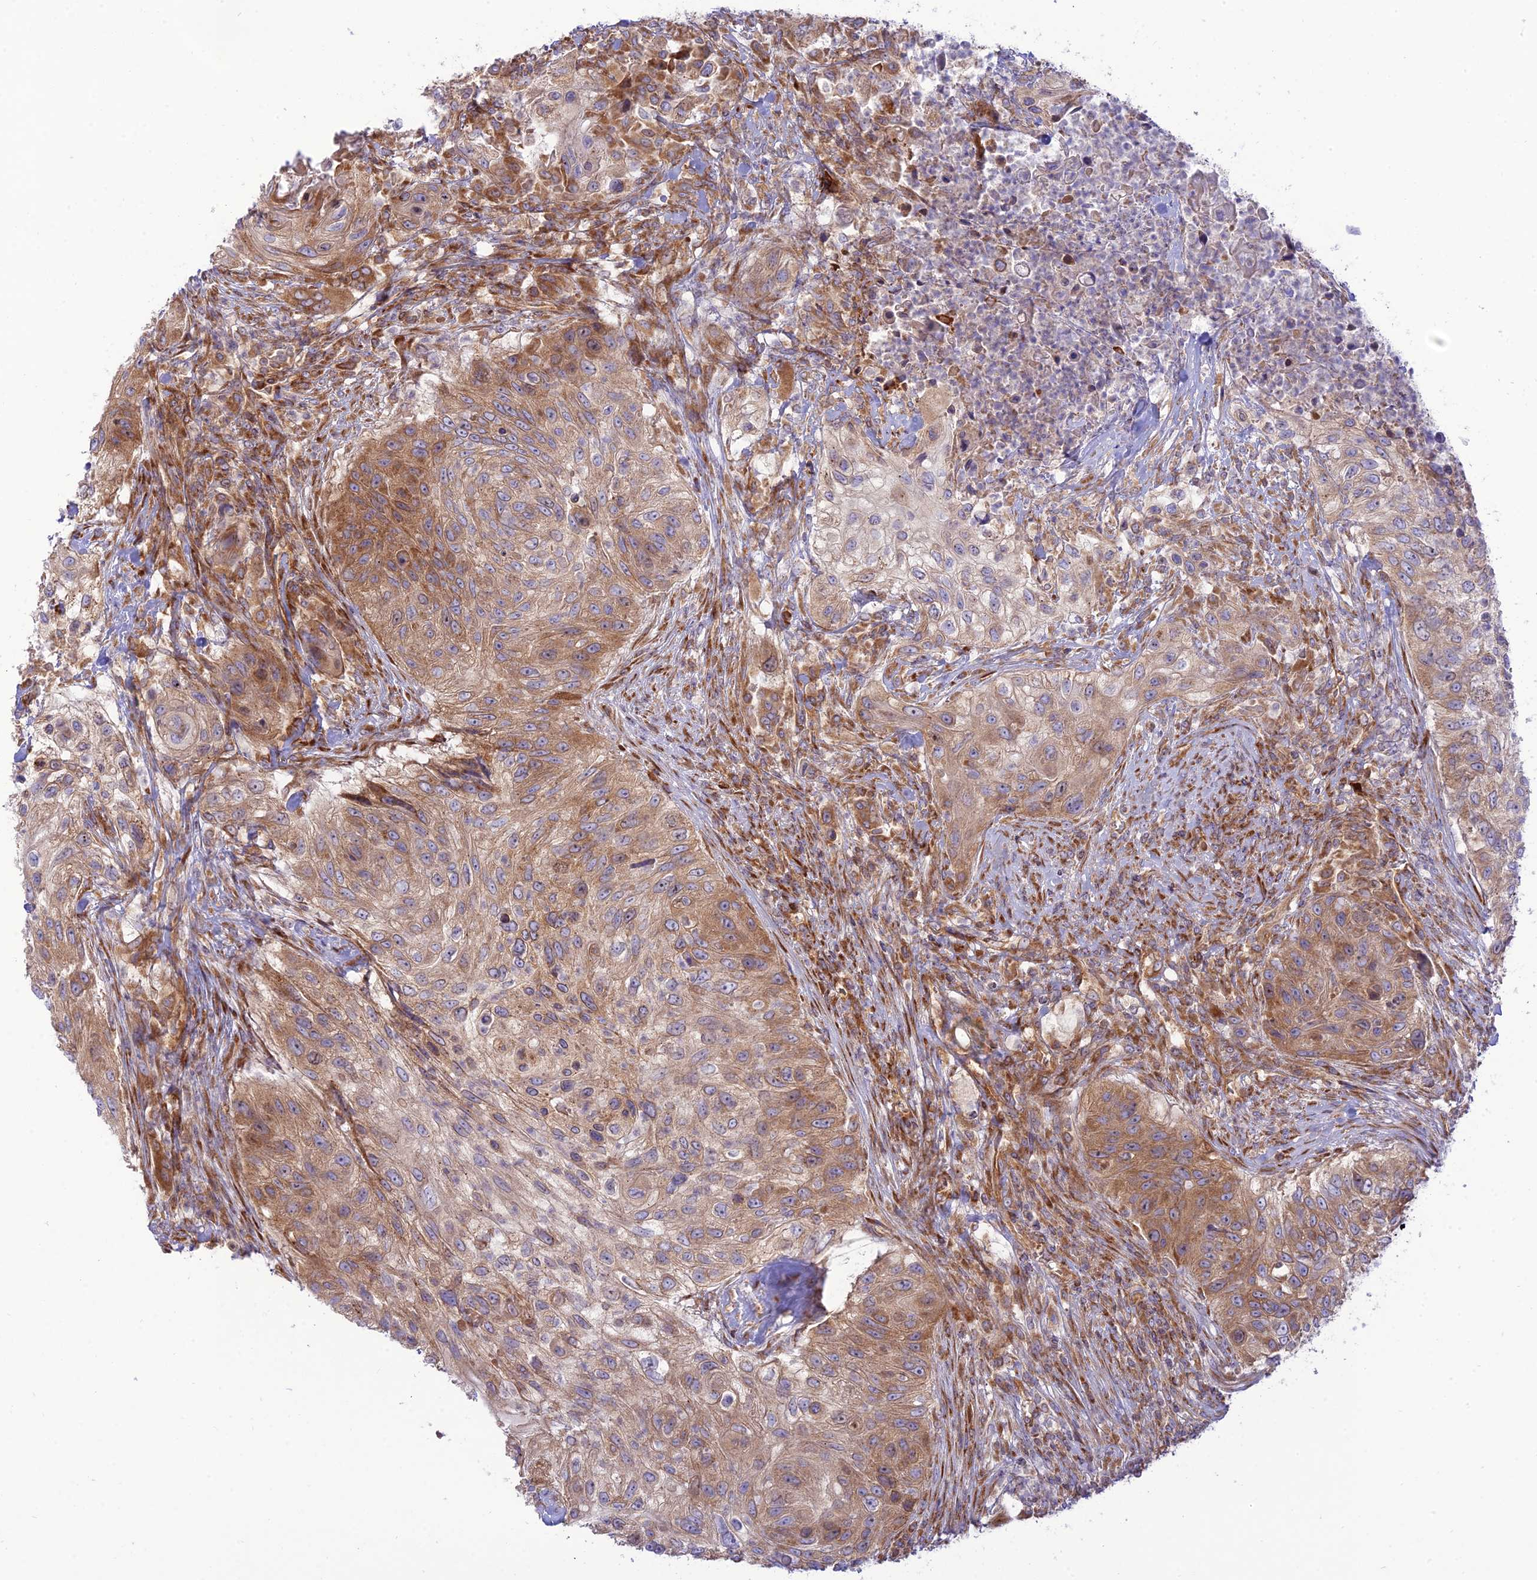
{"staining": {"intensity": "moderate", "quantity": ">75%", "location": "cytoplasmic/membranous"}, "tissue": "urothelial cancer", "cell_type": "Tumor cells", "image_type": "cancer", "snomed": [{"axis": "morphology", "description": "Urothelial carcinoma, High grade"}, {"axis": "topography", "description": "Urinary bladder"}], "caption": "A high-resolution image shows immunohistochemistry staining of high-grade urothelial carcinoma, which reveals moderate cytoplasmic/membranous staining in approximately >75% of tumor cells.", "gene": "PIMREG", "patient": {"sex": "female", "age": 60}}